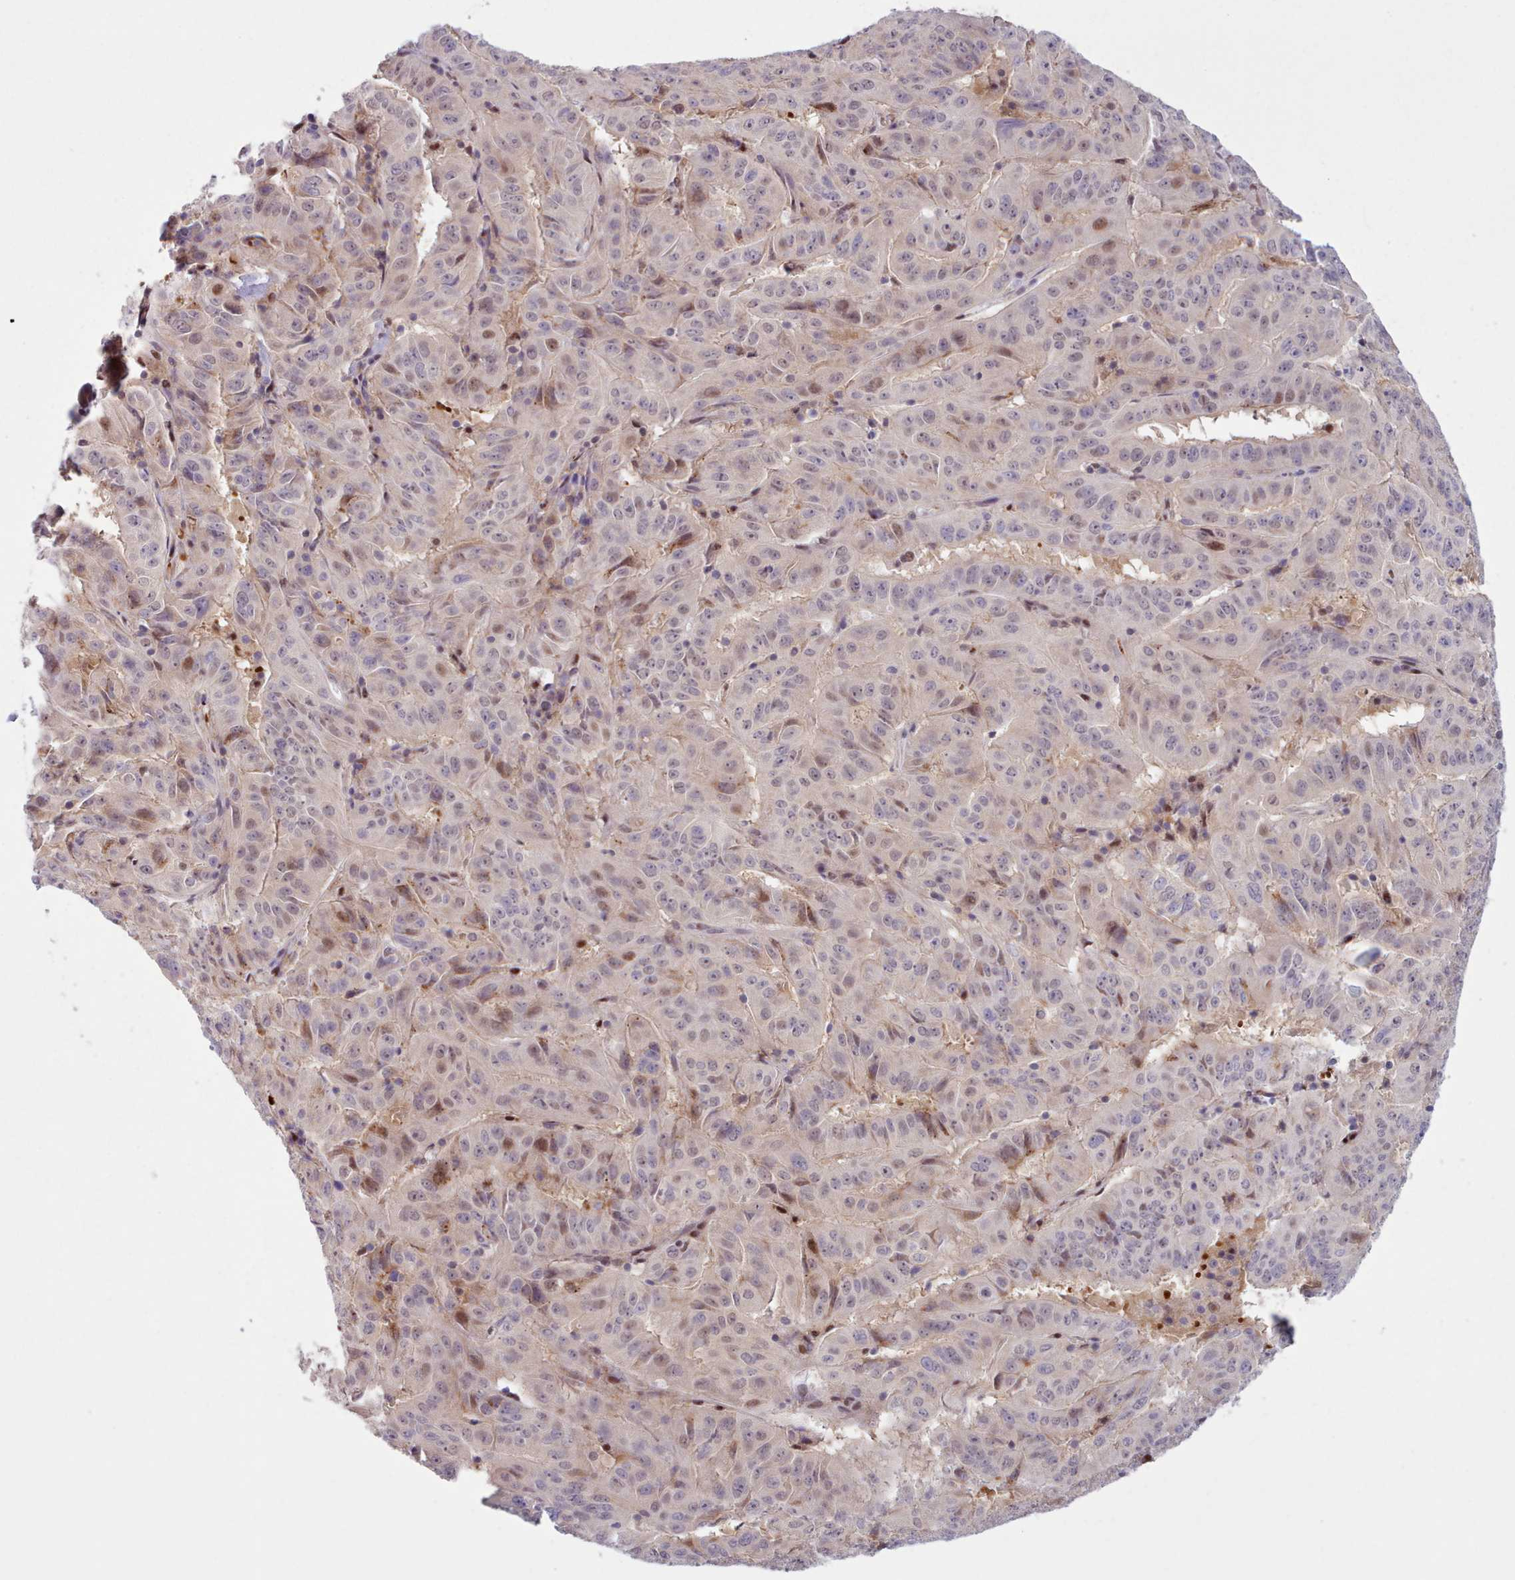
{"staining": {"intensity": "moderate", "quantity": "<25%", "location": "nuclear"}, "tissue": "pancreatic cancer", "cell_type": "Tumor cells", "image_type": "cancer", "snomed": [{"axis": "morphology", "description": "Adenocarcinoma, NOS"}, {"axis": "topography", "description": "Pancreas"}], "caption": "A high-resolution image shows immunohistochemistry staining of pancreatic adenocarcinoma, which exhibits moderate nuclear staining in approximately <25% of tumor cells.", "gene": "KBTBD7", "patient": {"sex": "male", "age": 63}}